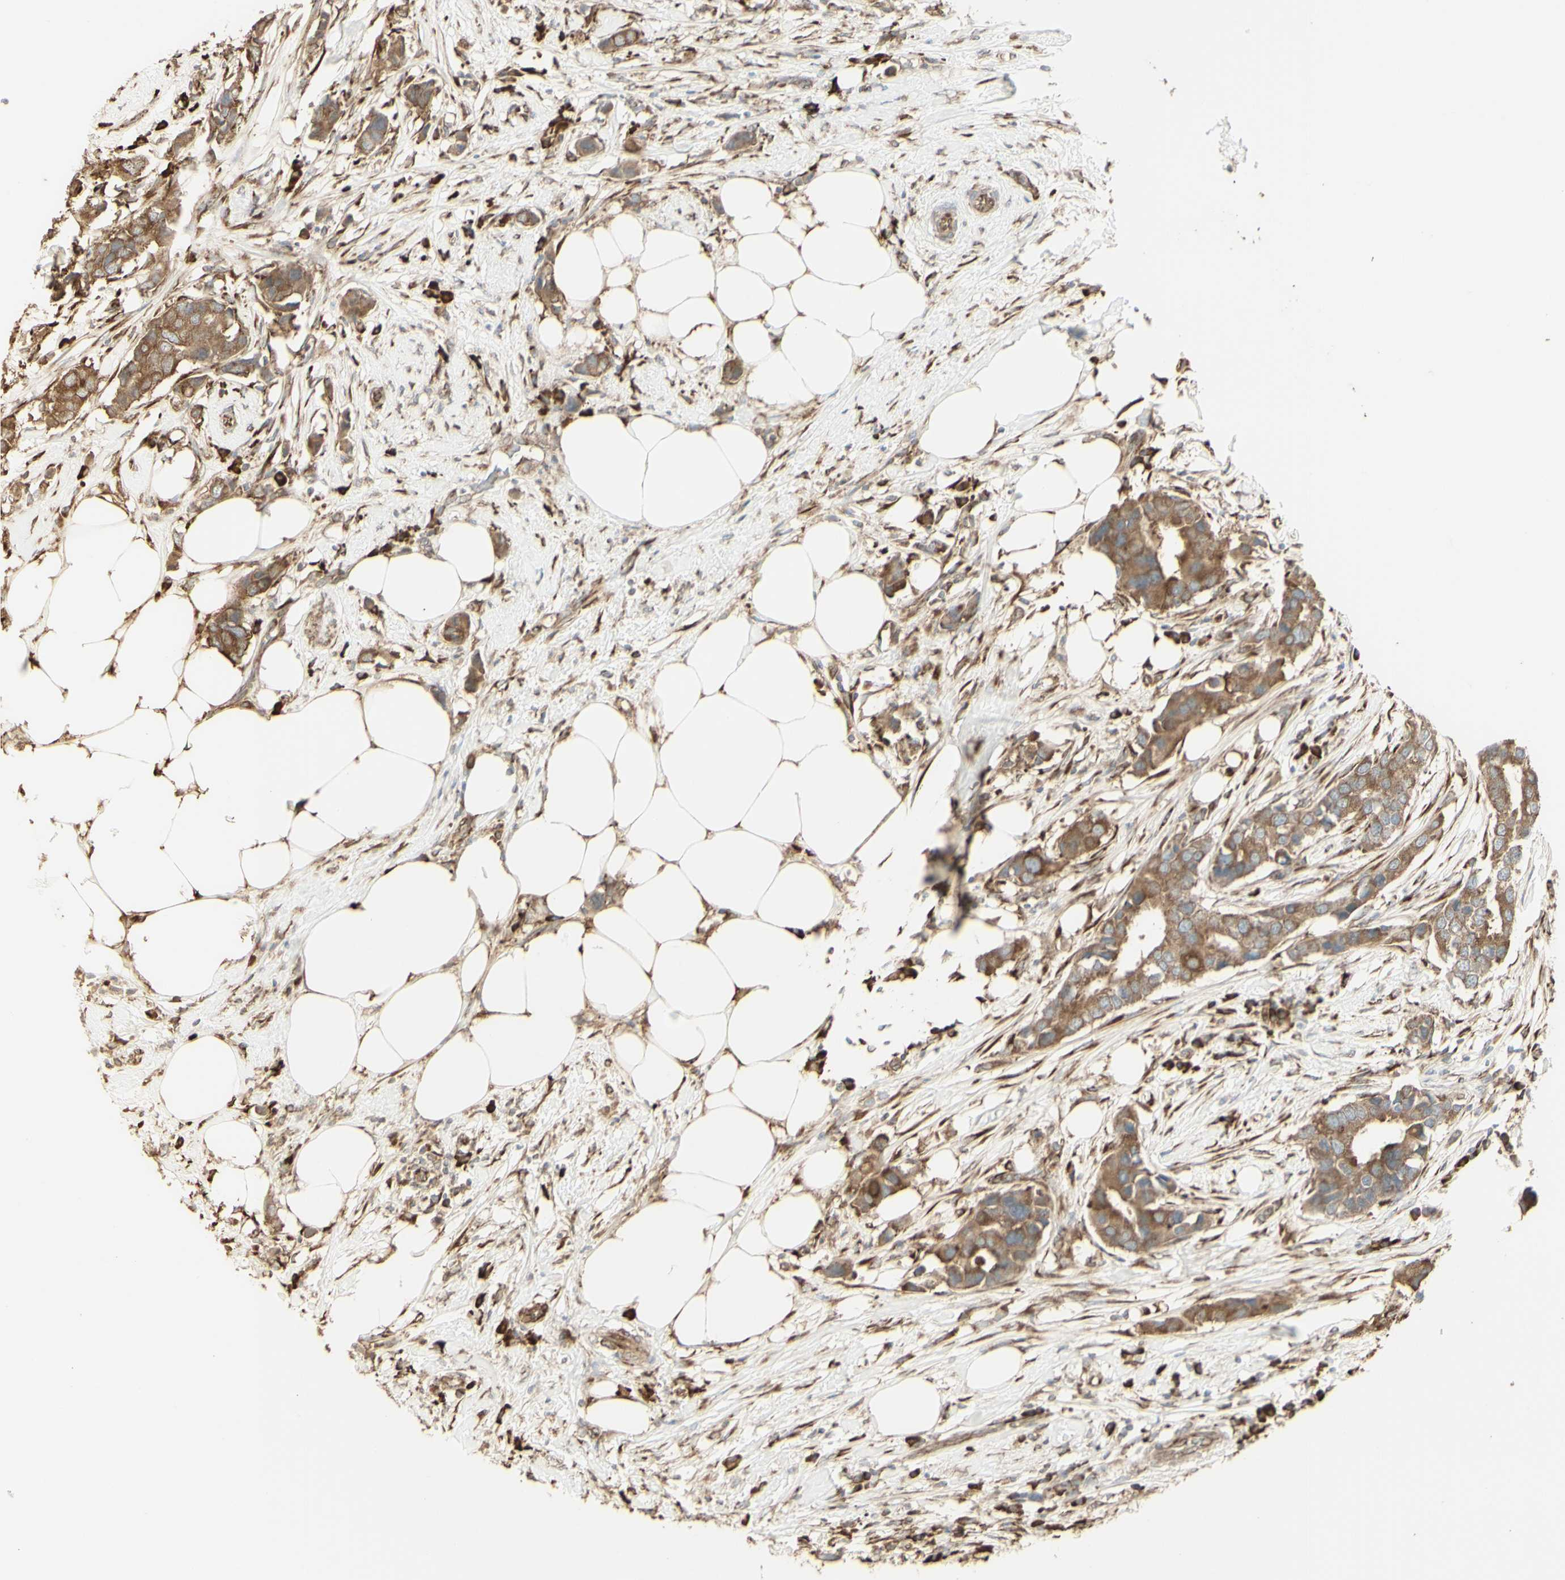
{"staining": {"intensity": "moderate", "quantity": ">75%", "location": "cytoplasmic/membranous"}, "tissue": "breast cancer", "cell_type": "Tumor cells", "image_type": "cancer", "snomed": [{"axis": "morphology", "description": "Normal tissue, NOS"}, {"axis": "morphology", "description": "Duct carcinoma"}, {"axis": "topography", "description": "Breast"}], "caption": "A high-resolution image shows IHC staining of breast cancer (infiltrating ductal carcinoma), which displays moderate cytoplasmic/membranous positivity in approximately >75% of tumor cells.", "gene": "EEF1B2", "patient": {"sex": "female", "age": 50}}